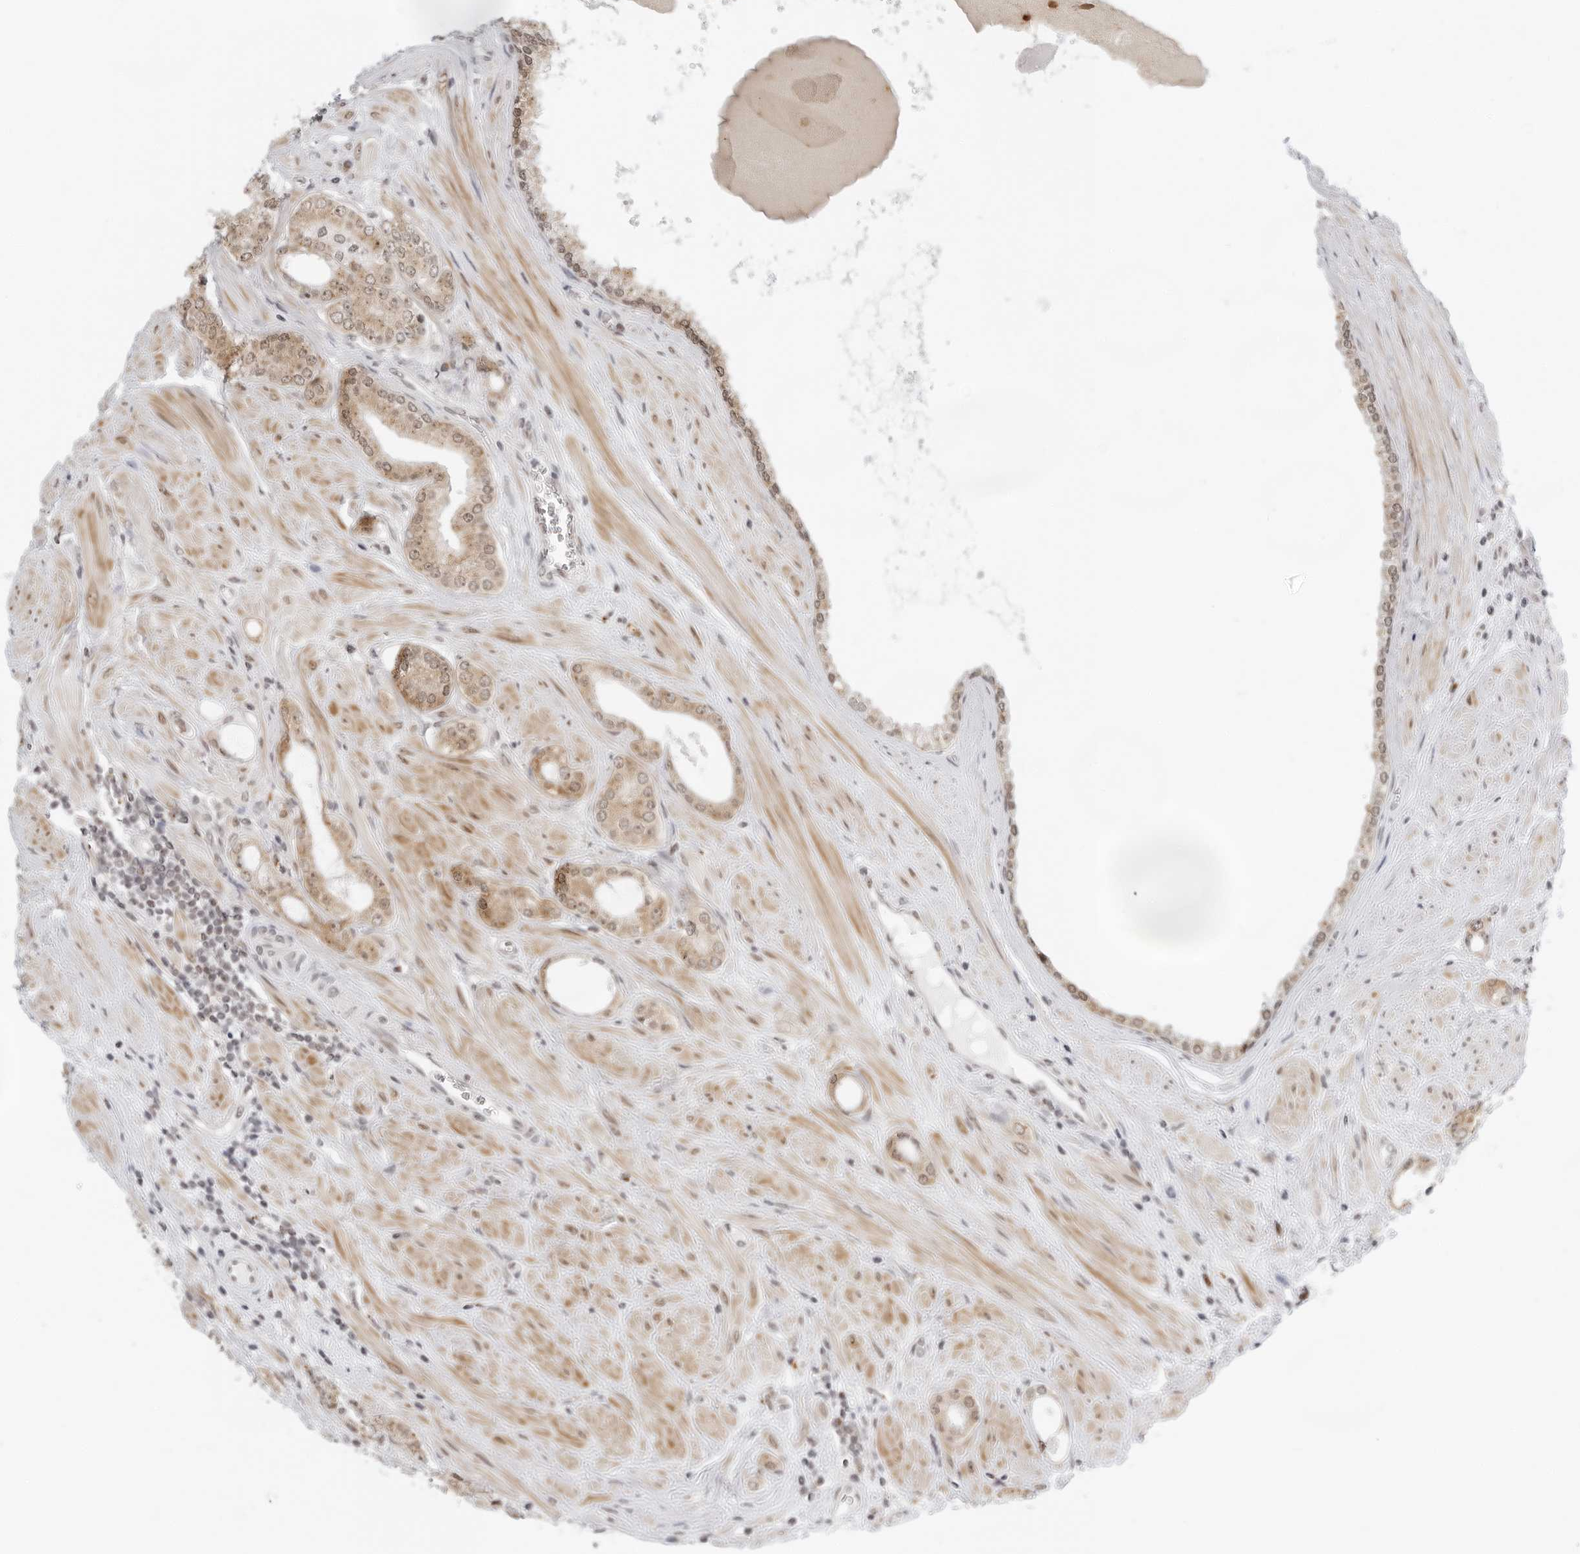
{"staining": {"intensity": "moderate", "quantity": ">75%", "location": "nuclear"}, "tissue": "prostate cancer", "cell_type": "Tumor cells", "image_type": "cancer", "snomed": [{"axis": "morphology", "description": "Adenocarcinoma, Low grade"}, {"axis": "topography", "description": "Prostate"}], "caption": "Immunohistochemical staining of human prostate low-grade adenocarcinoma reveals moderate nuclear protein expression in approximately >75% of tumor cells.", "gene": "TOX4", "patient": {"sex": "male", "age": 62}}